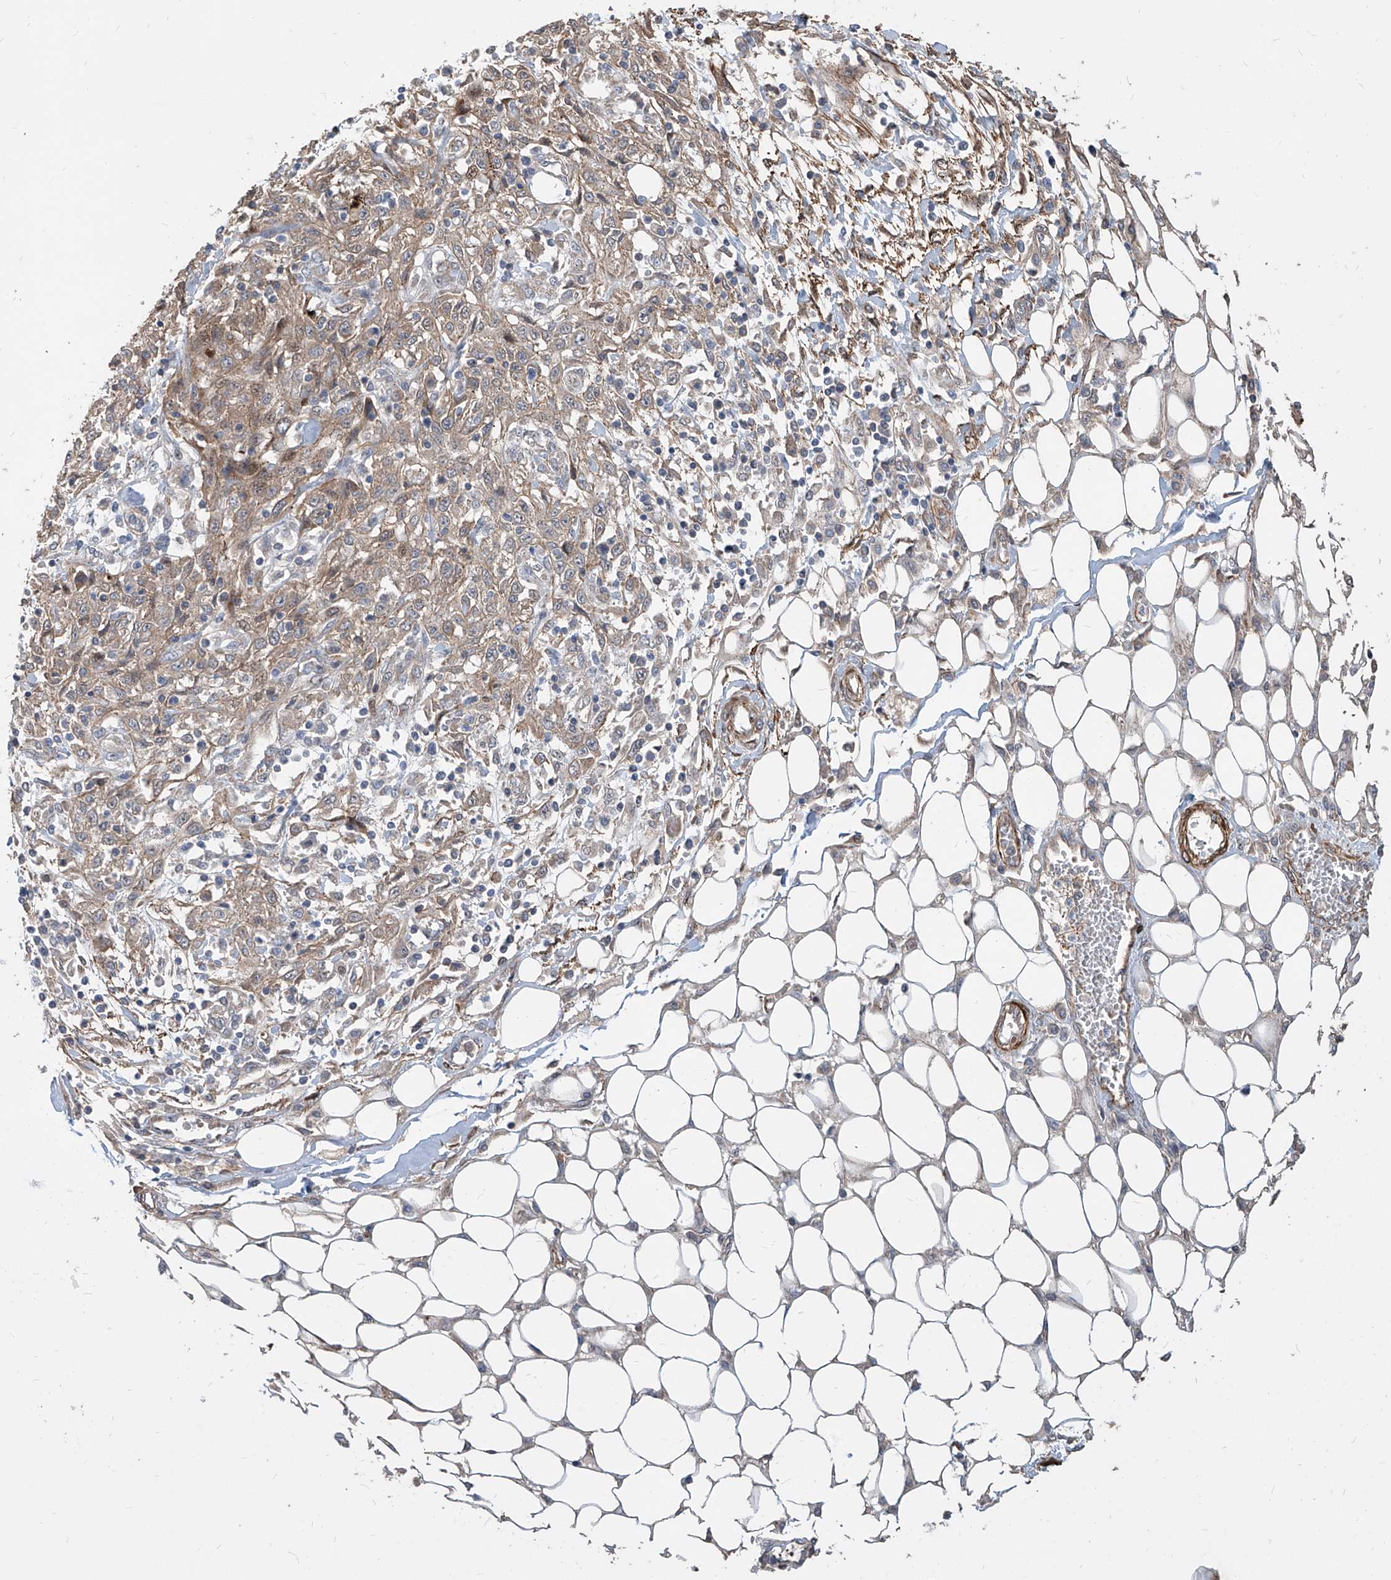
{"staining": {"intensity": "weak", "quantity": ">75%", "location": "cytoplasmic/membranous"}, "tissue": "skin cancer", "cell_type": "Tumor cells", "image_type": "cancer", "snomed": [{"axis": "morphology", "description": "Squamous cell carcinoma, NOS"}, {"axis": "morphology", "description": "Squamous cell carcinoma, metastatic, NOS"}, {"axis": "topography", "description": "Skin"}, {"axis": "topography", "description": "Lymph node"}], "caption": "A brown stain highlights weak cytoplasmic/membranous staining of a protein in human skin squamous cell carcinoma tumor cells.", "gene": "FAM83B", "patient": {"sex": "male", "age": 75}}